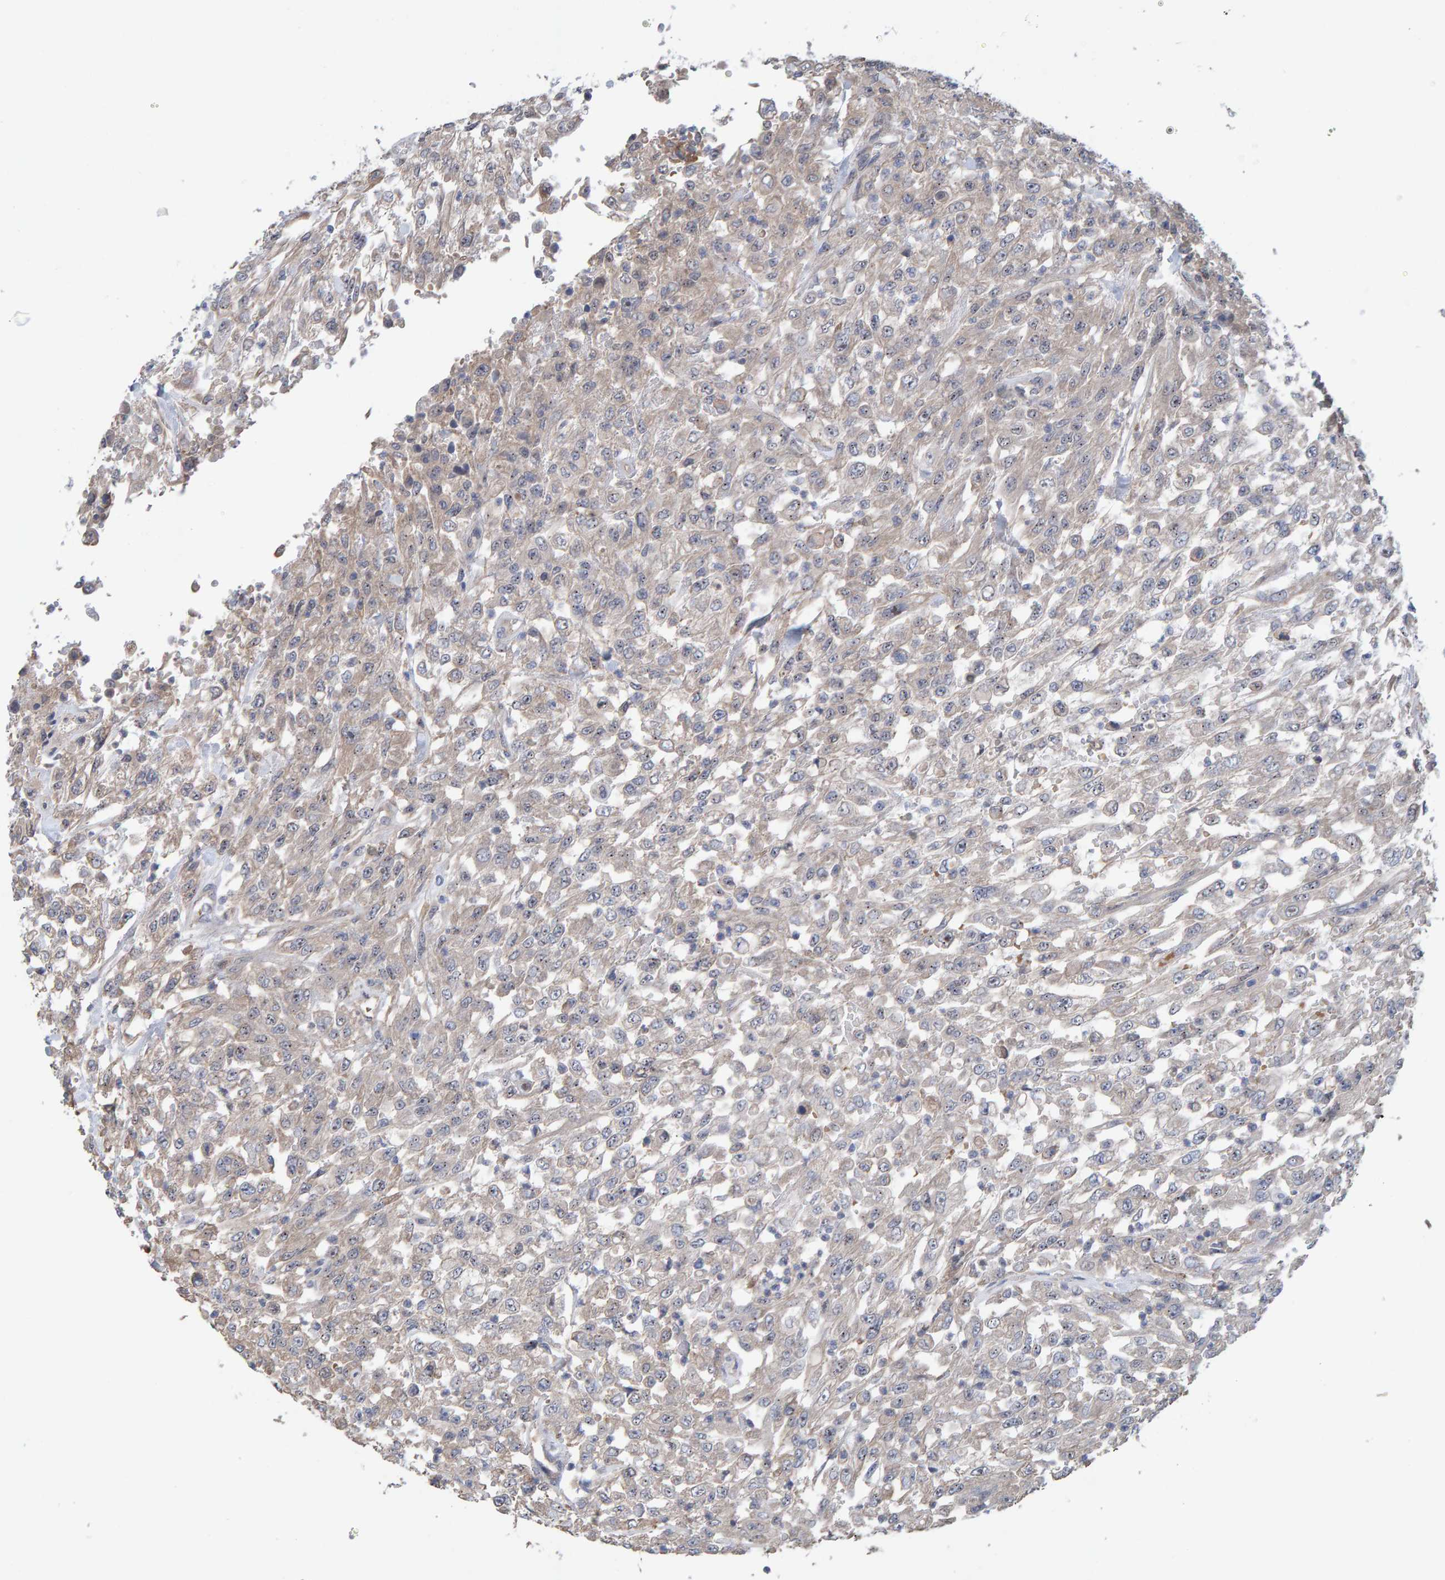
{"staining": {"intensity": "negative", "quantity": "none", "location": "none"}, "tissue": "urothelial cancer", "cell_type": "Tumor cells", "image_type": "cancer", "snomed": [{"axis": "morphology", "description": "Urothelial carcinoma, High grade"}, {"axis": "topography", "description": "Urinary bladder"}], "caption": "Immunohistochemistry (IHC) image of urothelial carcinoma (high-grade) stained for a protein (brown), which reveals no positivity in tumor cells. (DAB (3,3'-diaminobenzidine) immunohistochemistry (IHC), high magnification).", "gene": "LRSAM1", "patient": {"sex": "male", "age": 46}}